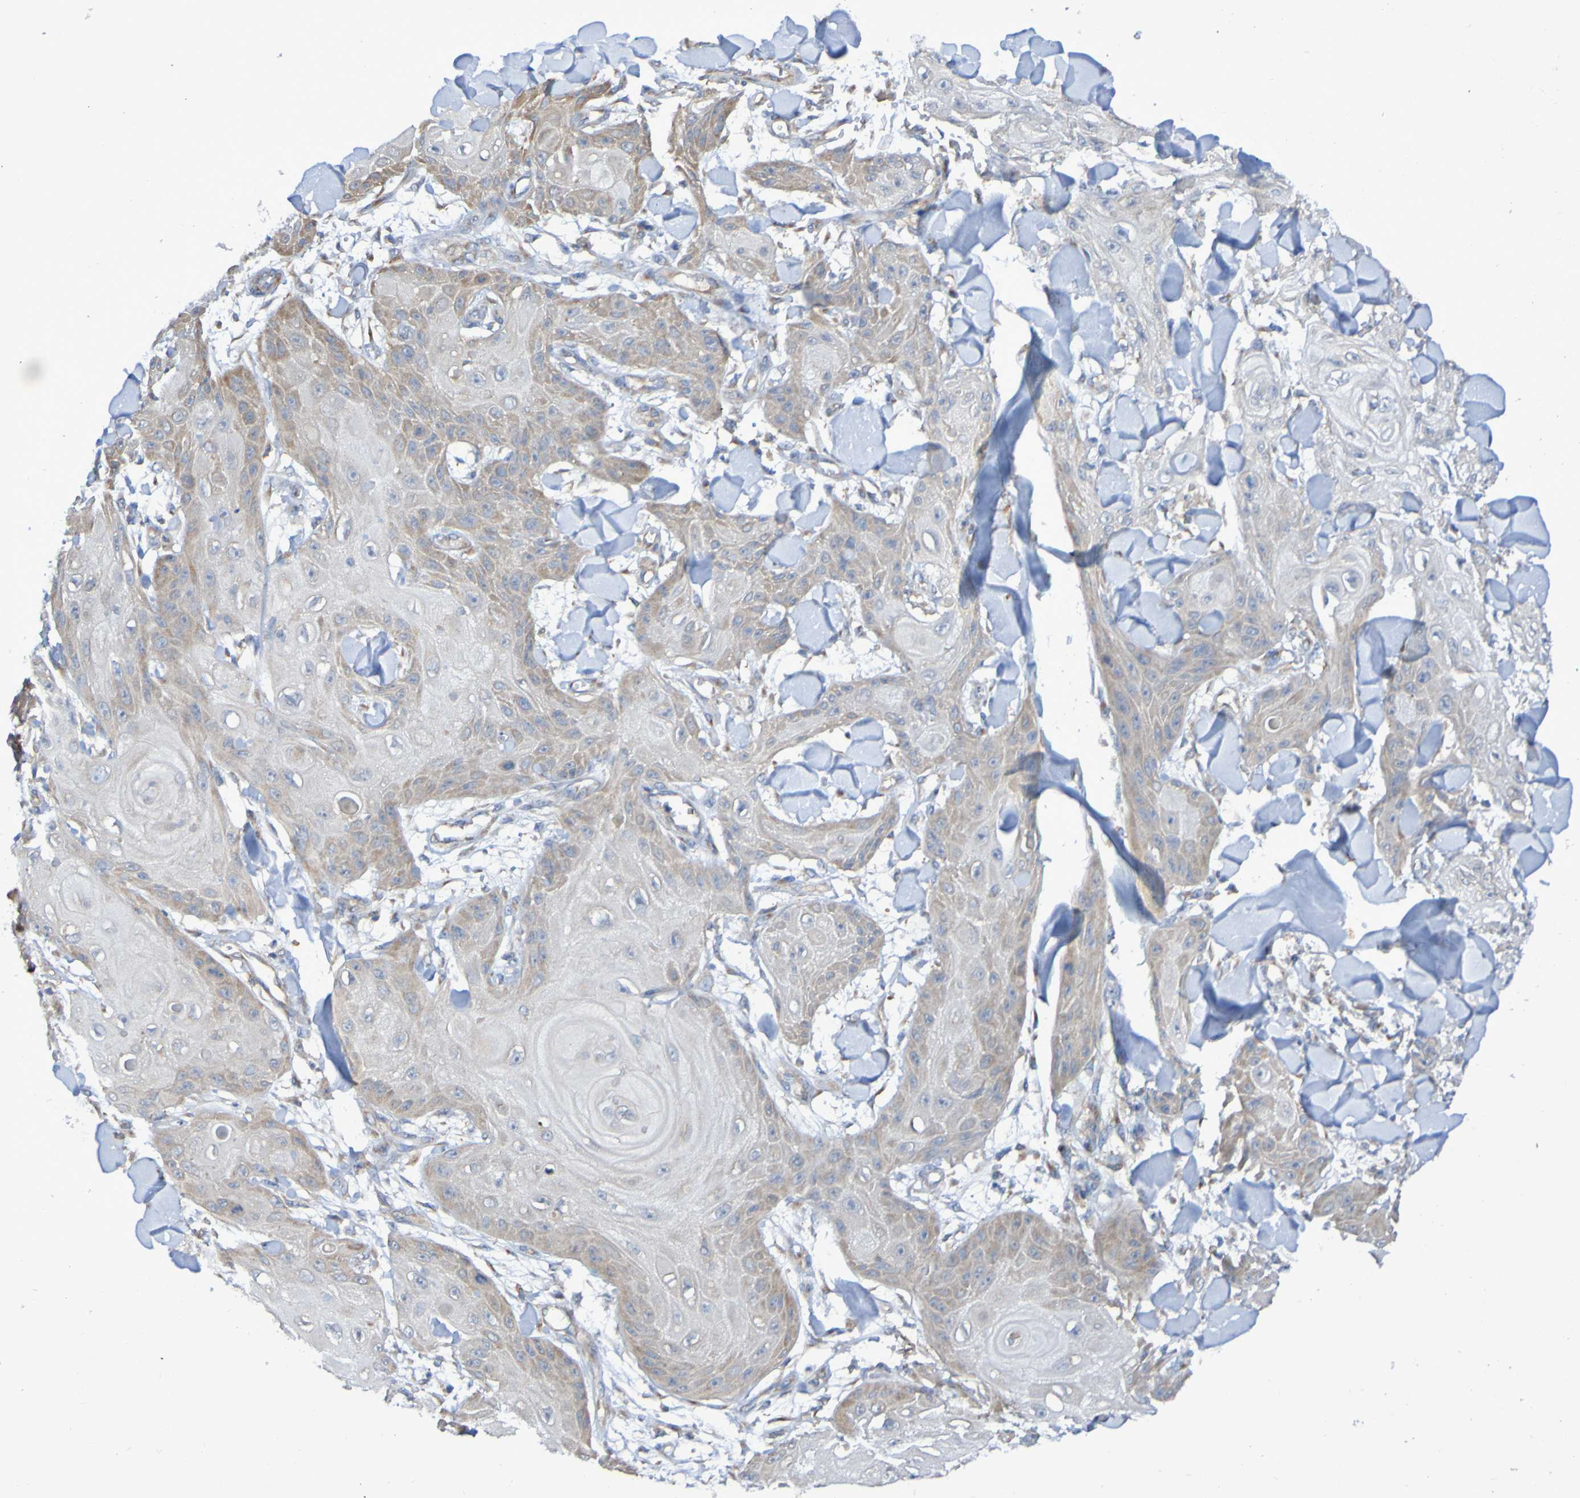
{"staining": {"intensity": "weak", "quantity": "<25%", "location": "cytoplasmic/membranous"}, "tissue": "skin cancer", "cell_type": "Tumor cells", "image_type": "cancer", "snomed": [{"axis": "morphology", "description": "Squamous cell carcinoma, NOS"}, {"axis": "topography", "description": "Skin"}], "caption": "Human skin cancer stained for a protein using immunohistochemistry (IHC) displays no staining in tumor cells.", "gene": "LMBRD2", "patient": {"sex": "male", "age": 74}}